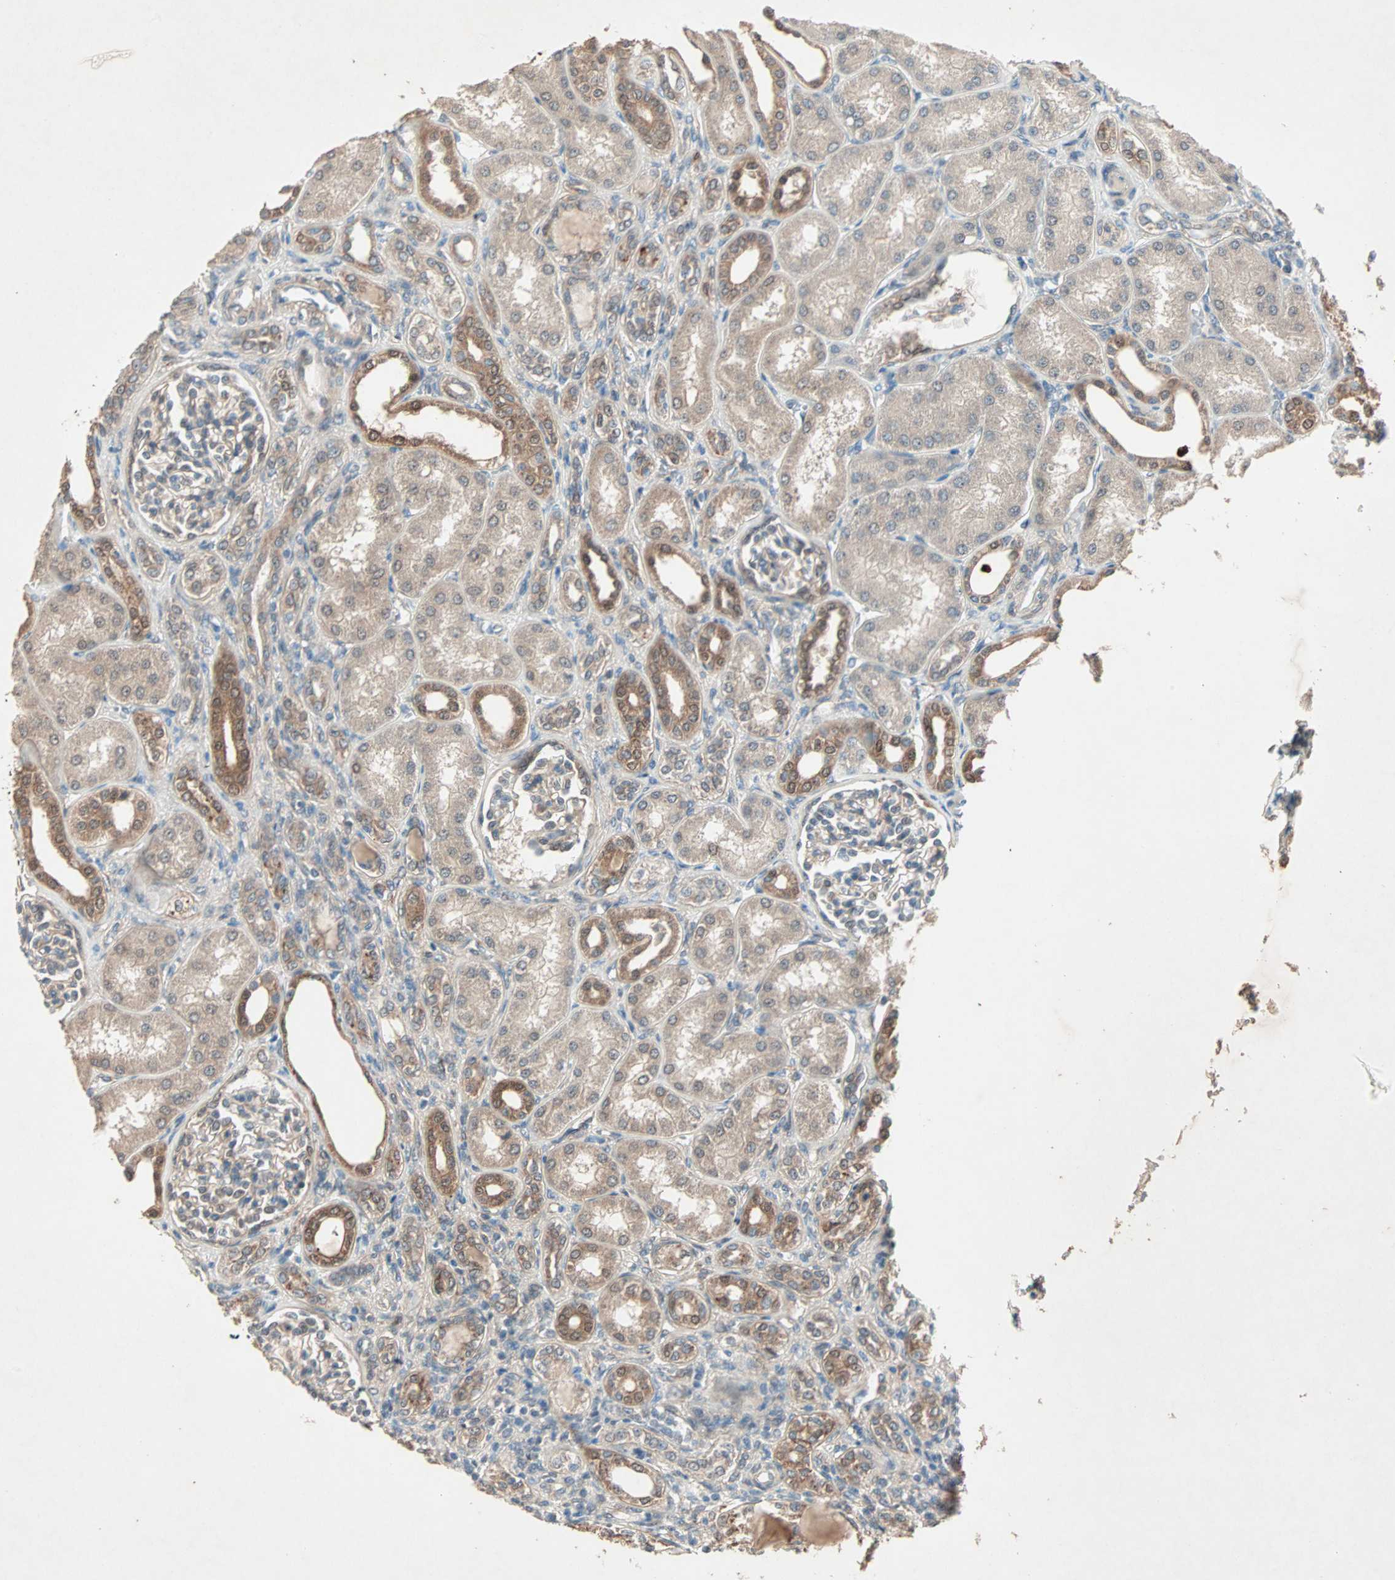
{"staining": {"intensity": "weak", "quantity": "25%-75%", "location": "cytoplasmic/membranous"}, "tissue": "kidney", "cell_type": "Cells in glomeruli", "image_type": "normal", "snomed": [{"axis": "morphology", "description": "Normal tissue, NOS"}, {"axis": "topography", "description": "Kidney"}], "caption": "Protein staining of unremarkable kidney shows weak cytoplasmic/membranous expression in about 25%-75% of cells in glomeruli.", "gene": "SDSL", "patient": {"sex": "male", "age": 7}}